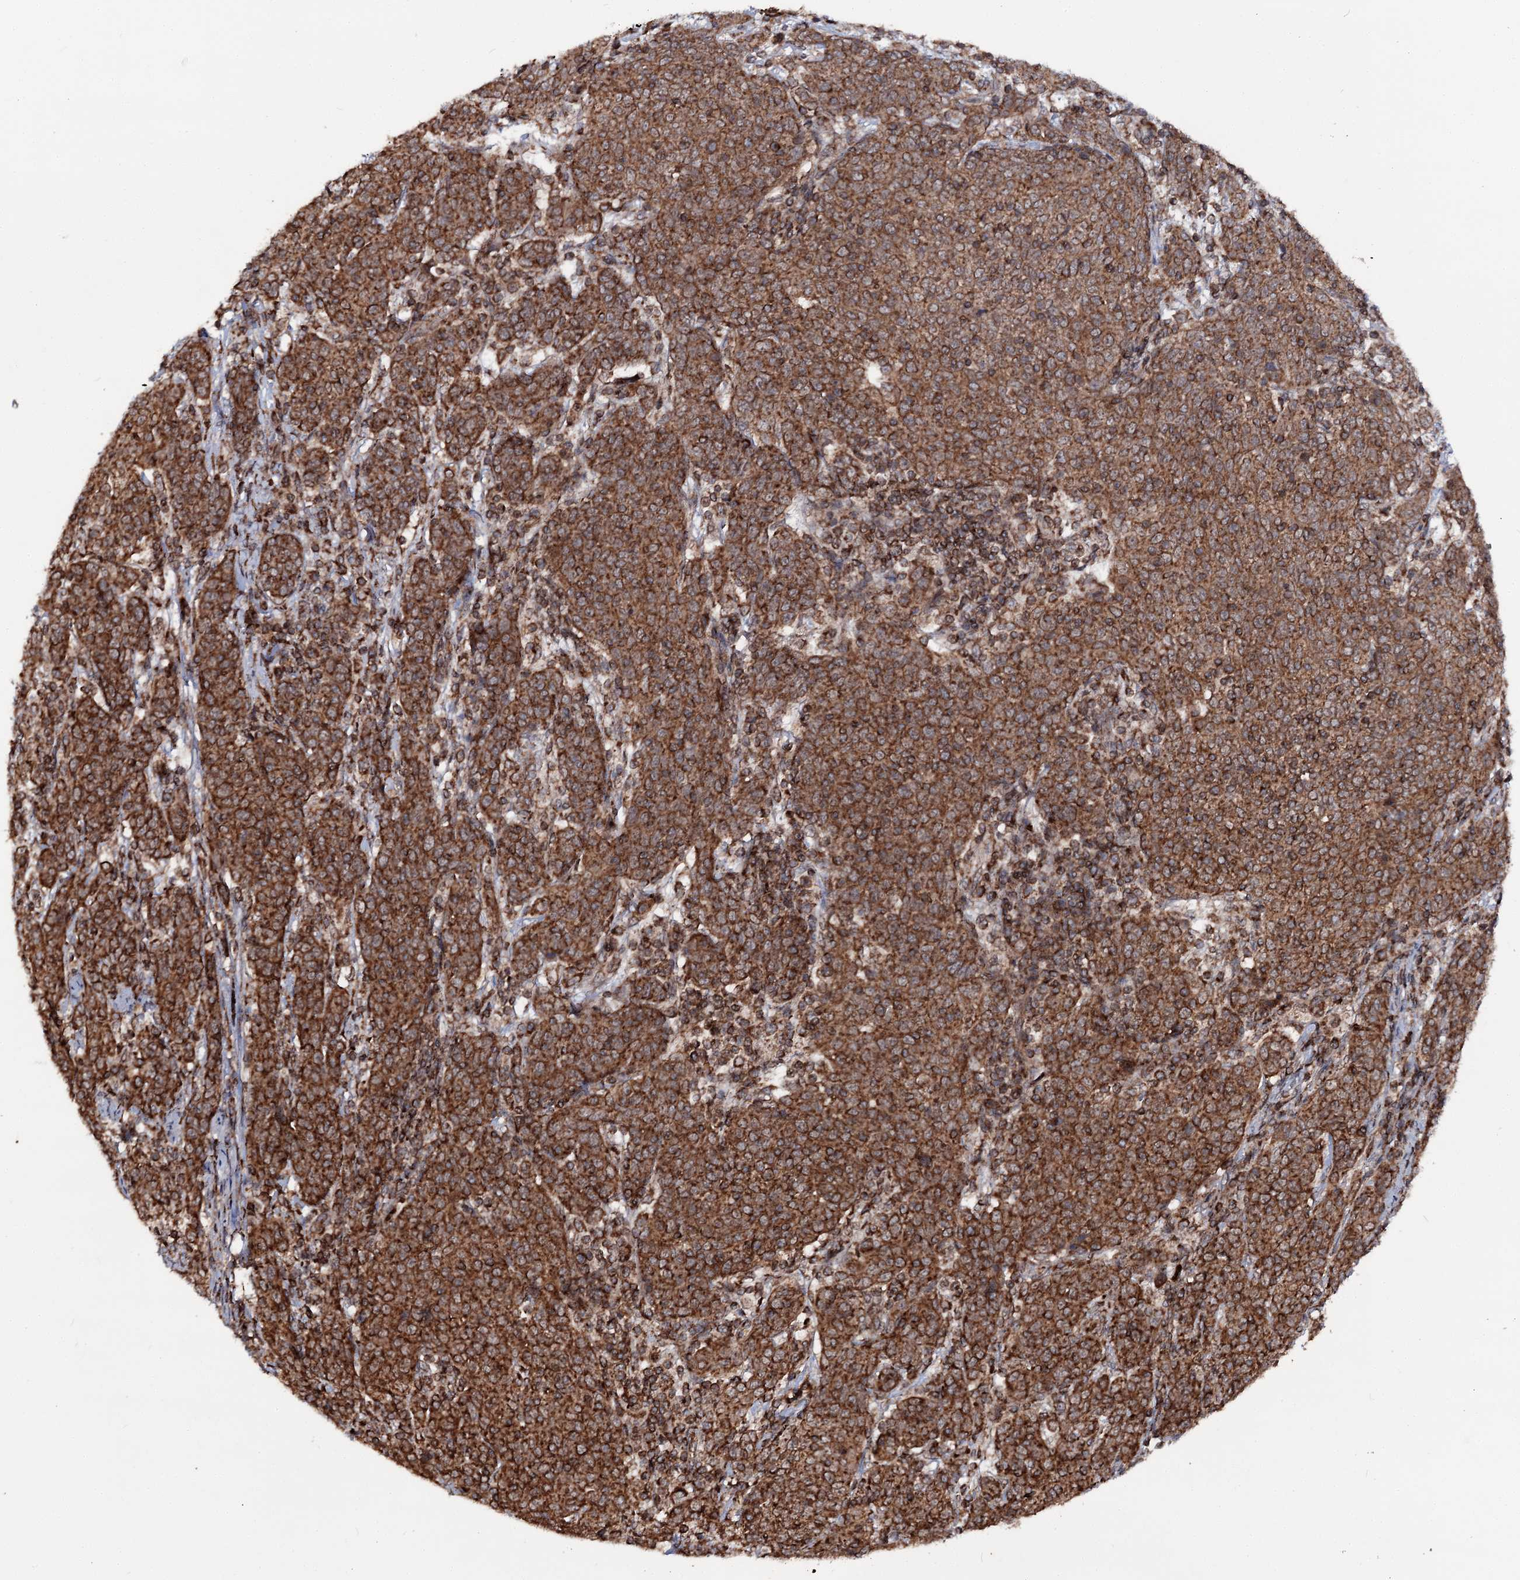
{"staining": {"intensity": "strong", "quantity": ">75%", "location": "cytoplasmic/membranous"}, "tissue": "cervical cancer", "cell_type": "Tumor cells", "image_type": "cancer", "snomed": [{"axis": "morphology", "description": "Squamous cell carcinoma, NOS"}, {"axis": "topography", "description": "Cervix"}], "caption": "An immunohistochemistry photomicrograph of neoplastic tissue is shown. Protein staining in brown shows strong cytoplasmic/membranous positivity in cervical cancer (squamous cell carcinoma) within tumor cells. (DAB (3,3'-diaminobenzidine) = brown stain, brightfield microscopy at high magnification).", "gene": "FGFR1OP2", "patient": {"sex": "female", "age": 67}}